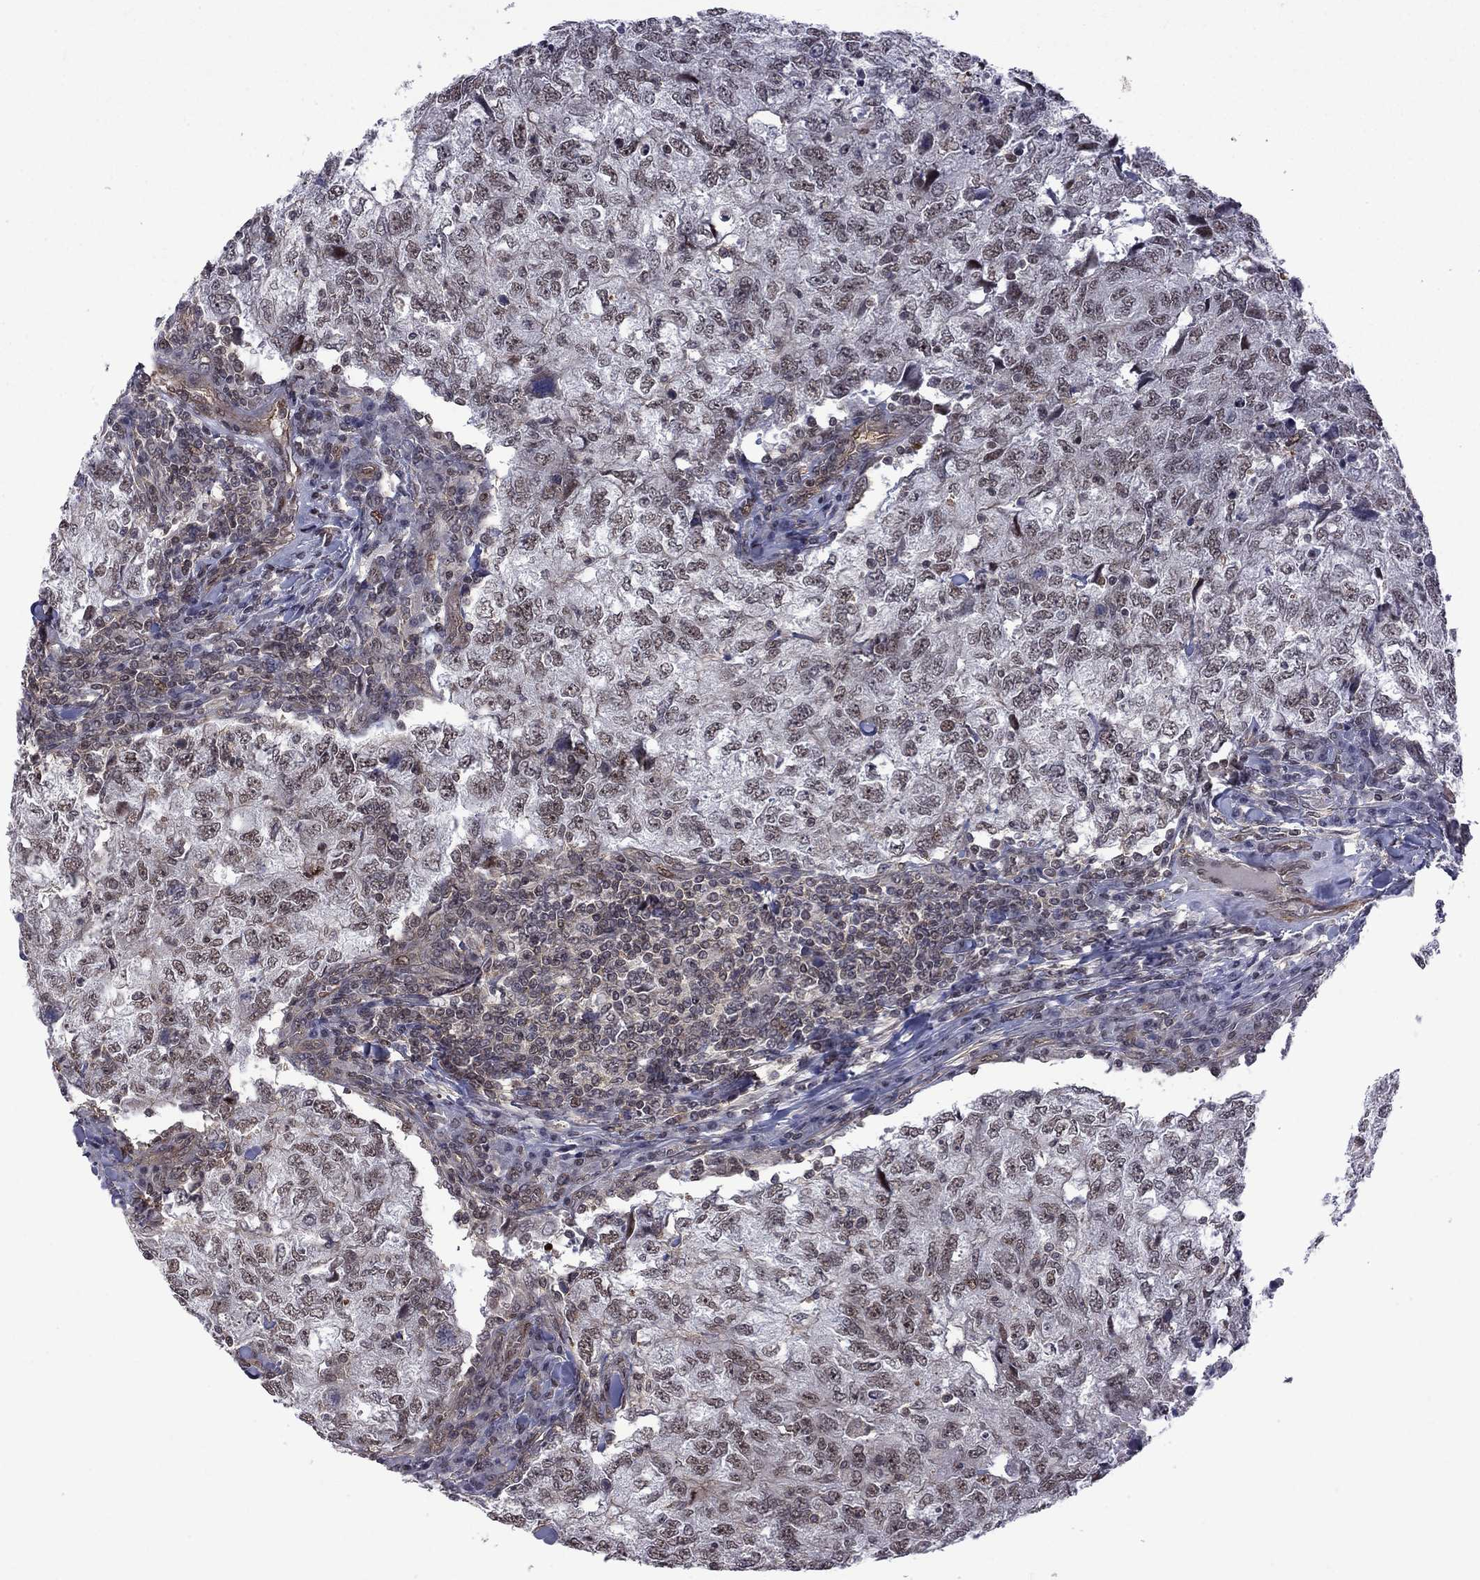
{"staining": {"intensity": "moderate", "quantity": "25%-75%", "location": "nuclear"}, "tissue": "breast cancer", "cell_type": "Tumor cells", "image_type": "cancer", "snomed": [{"axis": "morphology", "description": "Duct carcinoma"}, {"axis": "topography", "description": "Breast"}], "caption": "A brown stain highlights moderate nuclear staining of a protein in intraductal carcinoma (breast) tumor cells. (DAB IHC, brown staining for protein, blue staining for nuclei).", "gene": "BRF1", "patient": {"sex": "female", "age": 30}}